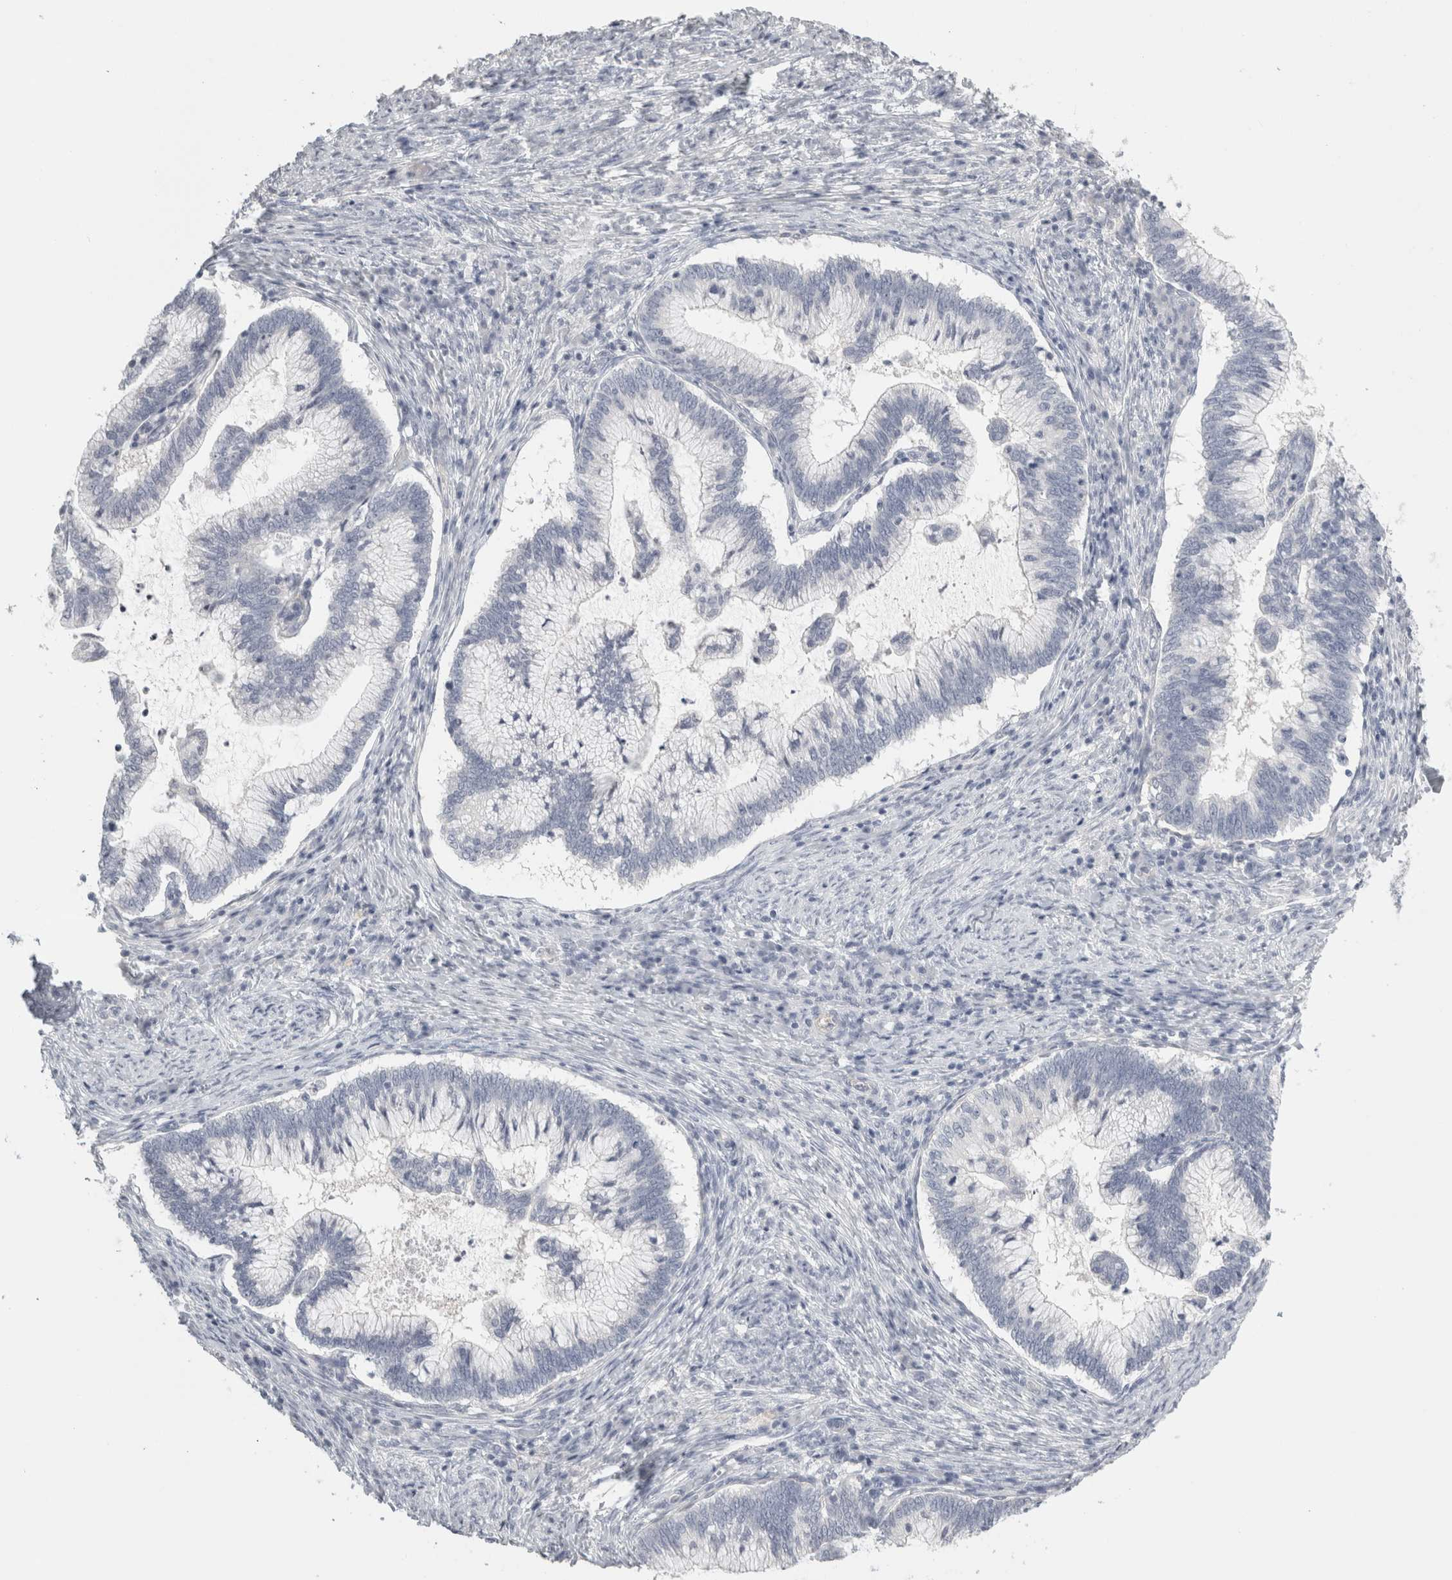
{"staining": {"intensity": "negative", "quantity": "none", "location": "none"}, "tissue": "cervical cancer", "cell_type": "Tumor cells", "image_type": "cancer", "snomed": [{"axis": "morphology", "description": "Adenocarcinoma, NOS"}, {"axis": "topography", "description": "Cervix"}], "caption": "Adenocarcinoma (cervical) was stained to show a protein in brown. There is no significant expression in tumor cells.", "gene": "FBLIM1", "patient": {"sex": "female", "age": 36}}